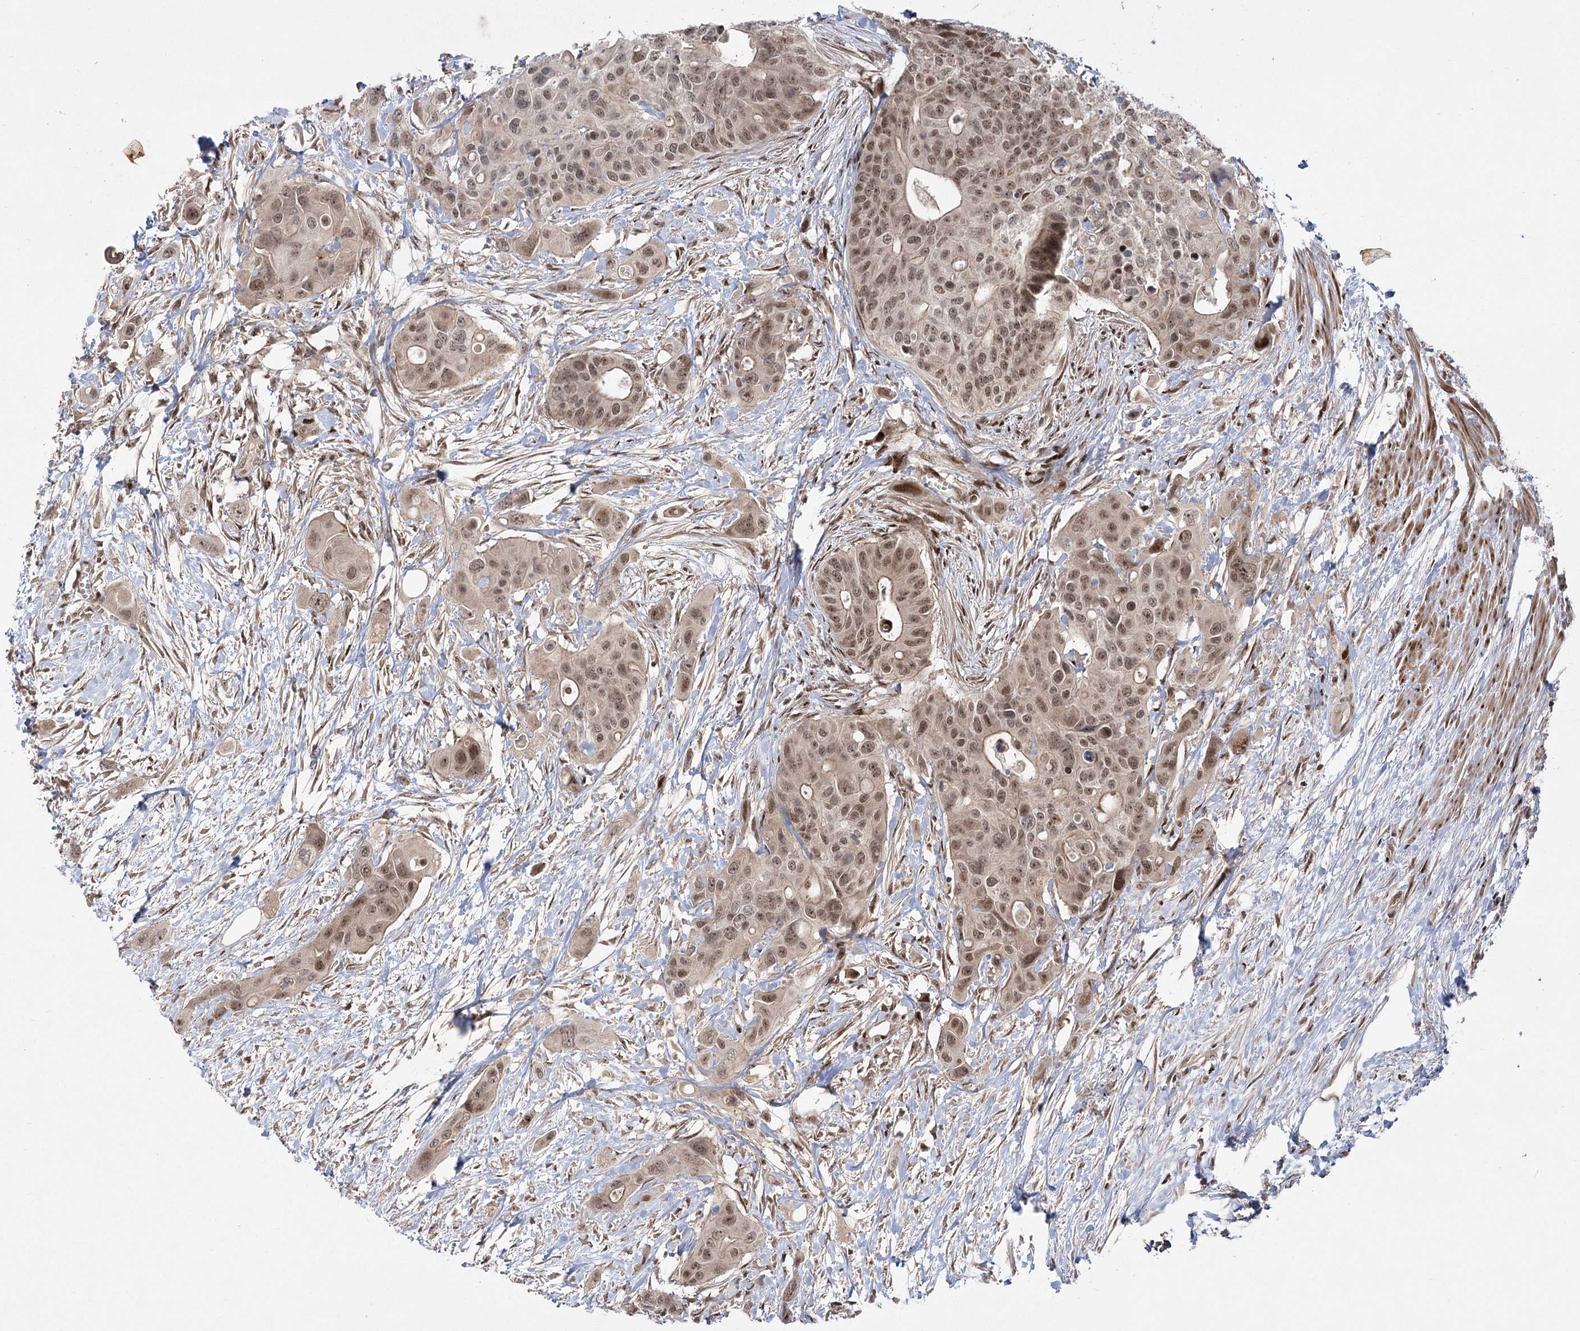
{"staining": {"intensity": "moderate", "quantity": ">75%", "location": "cytoplasmic/membranous,nuclear"}, "tissue": "colorectal cancer", "cell_type": "Tumor cells", "image_type": "cancer", "snomed": [{"axis": "morphology", "description": "Adenocarcinoma, NOS"}, {"axis": "topography", "description": "Colon"}], "caption": "Immunohistochemical staining of colorectal adenocarcinoma displays medium levels of moderate cytoplasmic/membranous and nuclear expression in approximately >75% of tumor cells.", "gene": "HELQ", "patient": {"sex": "male", "age": 77}}